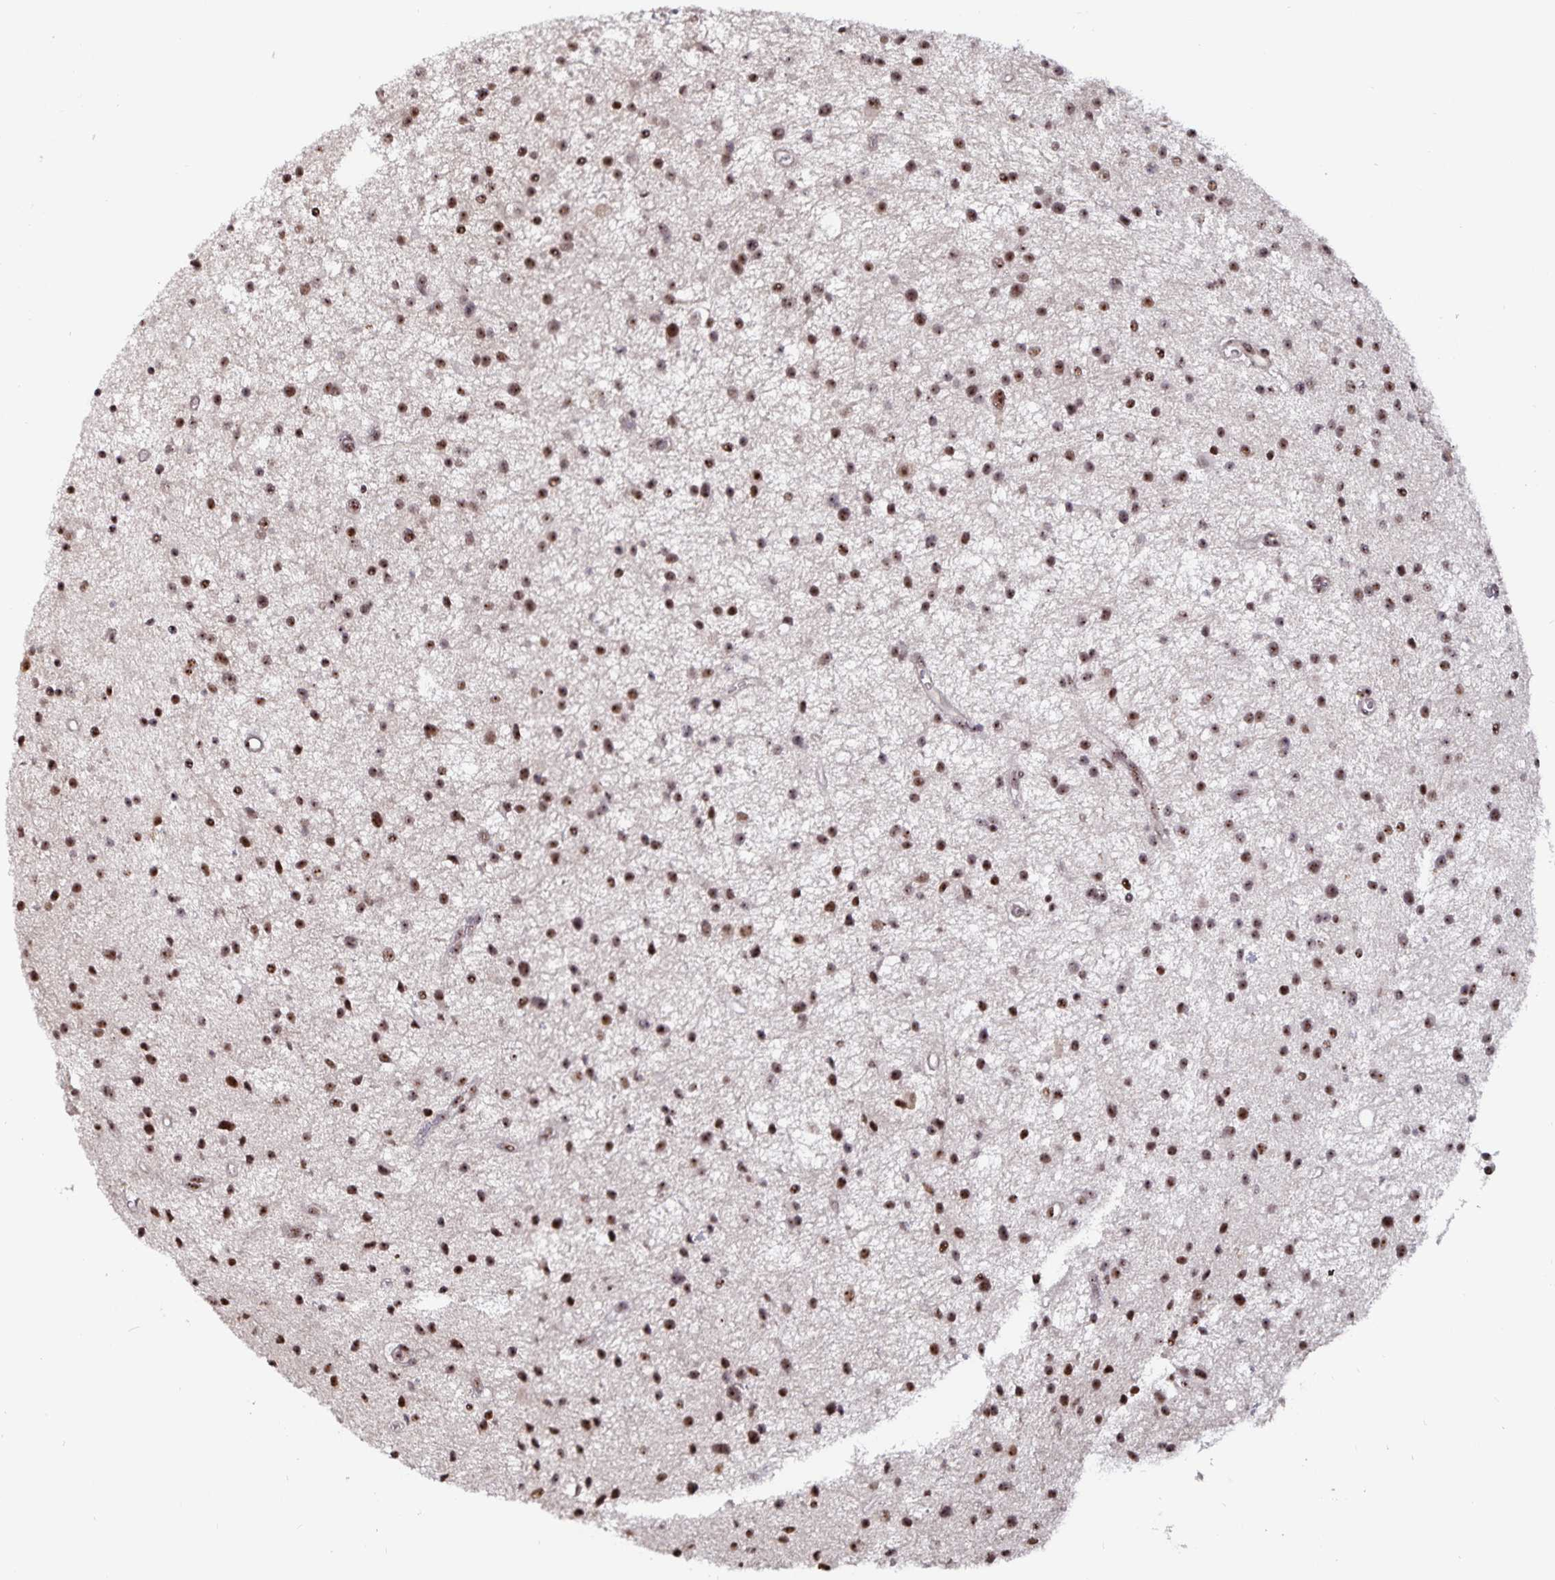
{"staining": {"intensity": "moderate", "quantity": ">75%", "location": "nuclear"}, "tissue": "glioma", "cell_type": "Tumor cells", "image_type": "cancer", "snomed": [{"axis": "morphology", "description": "Glioma, malignant, Low grade"}, {"axis": "topography", "description": "Brain"}], "caption": "The immunohistochemical stain highlights moderate nuclear positivity in tumor cells of malignant glioma (low-grade) tissue.", "gene": "LAS1L", "patient": {"sex": "male", "age": 43}}